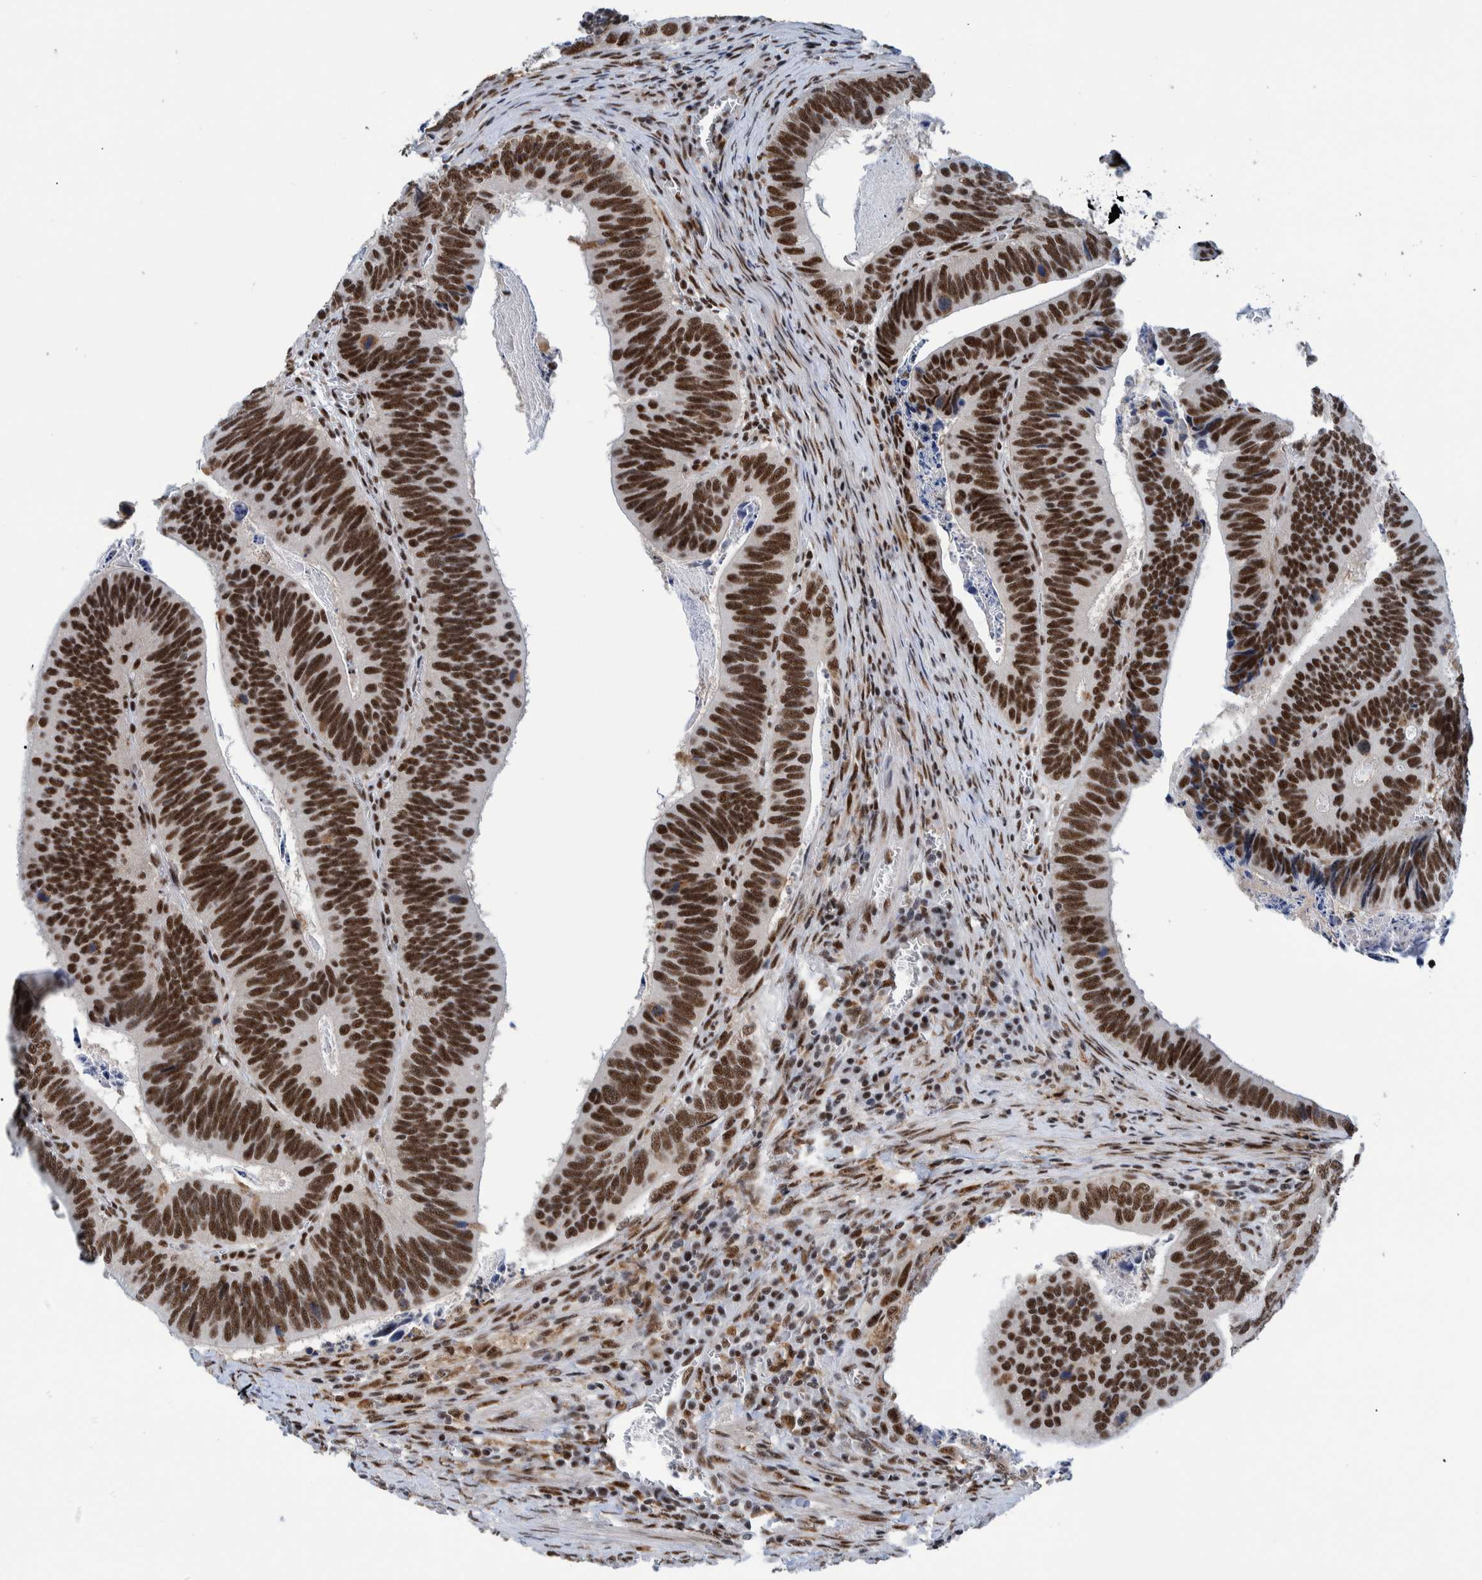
{"staining": {"intensity": "strong", "quantity": ">75%", "location": "nuclear"}, "tissue": "colorectal cancer", "cell_type": "Tumor cells", "image_type": "cancer", "snomed": [{"axis": "morphology", "description": "Inflammation, NOS"}, {"axis": "morphology", "description": "Adenocarcinoma, NOS"}, {"axis": "topography", "description": "Colon"}], "caption": "Brown immunohistochemical staining in human colorectal adenocarcinoma exhibits strong nuclear staining in approximately >75% of tumor cells.", "gene": "EFTUD2", "patient": {"sex": "male", "age": 72}}